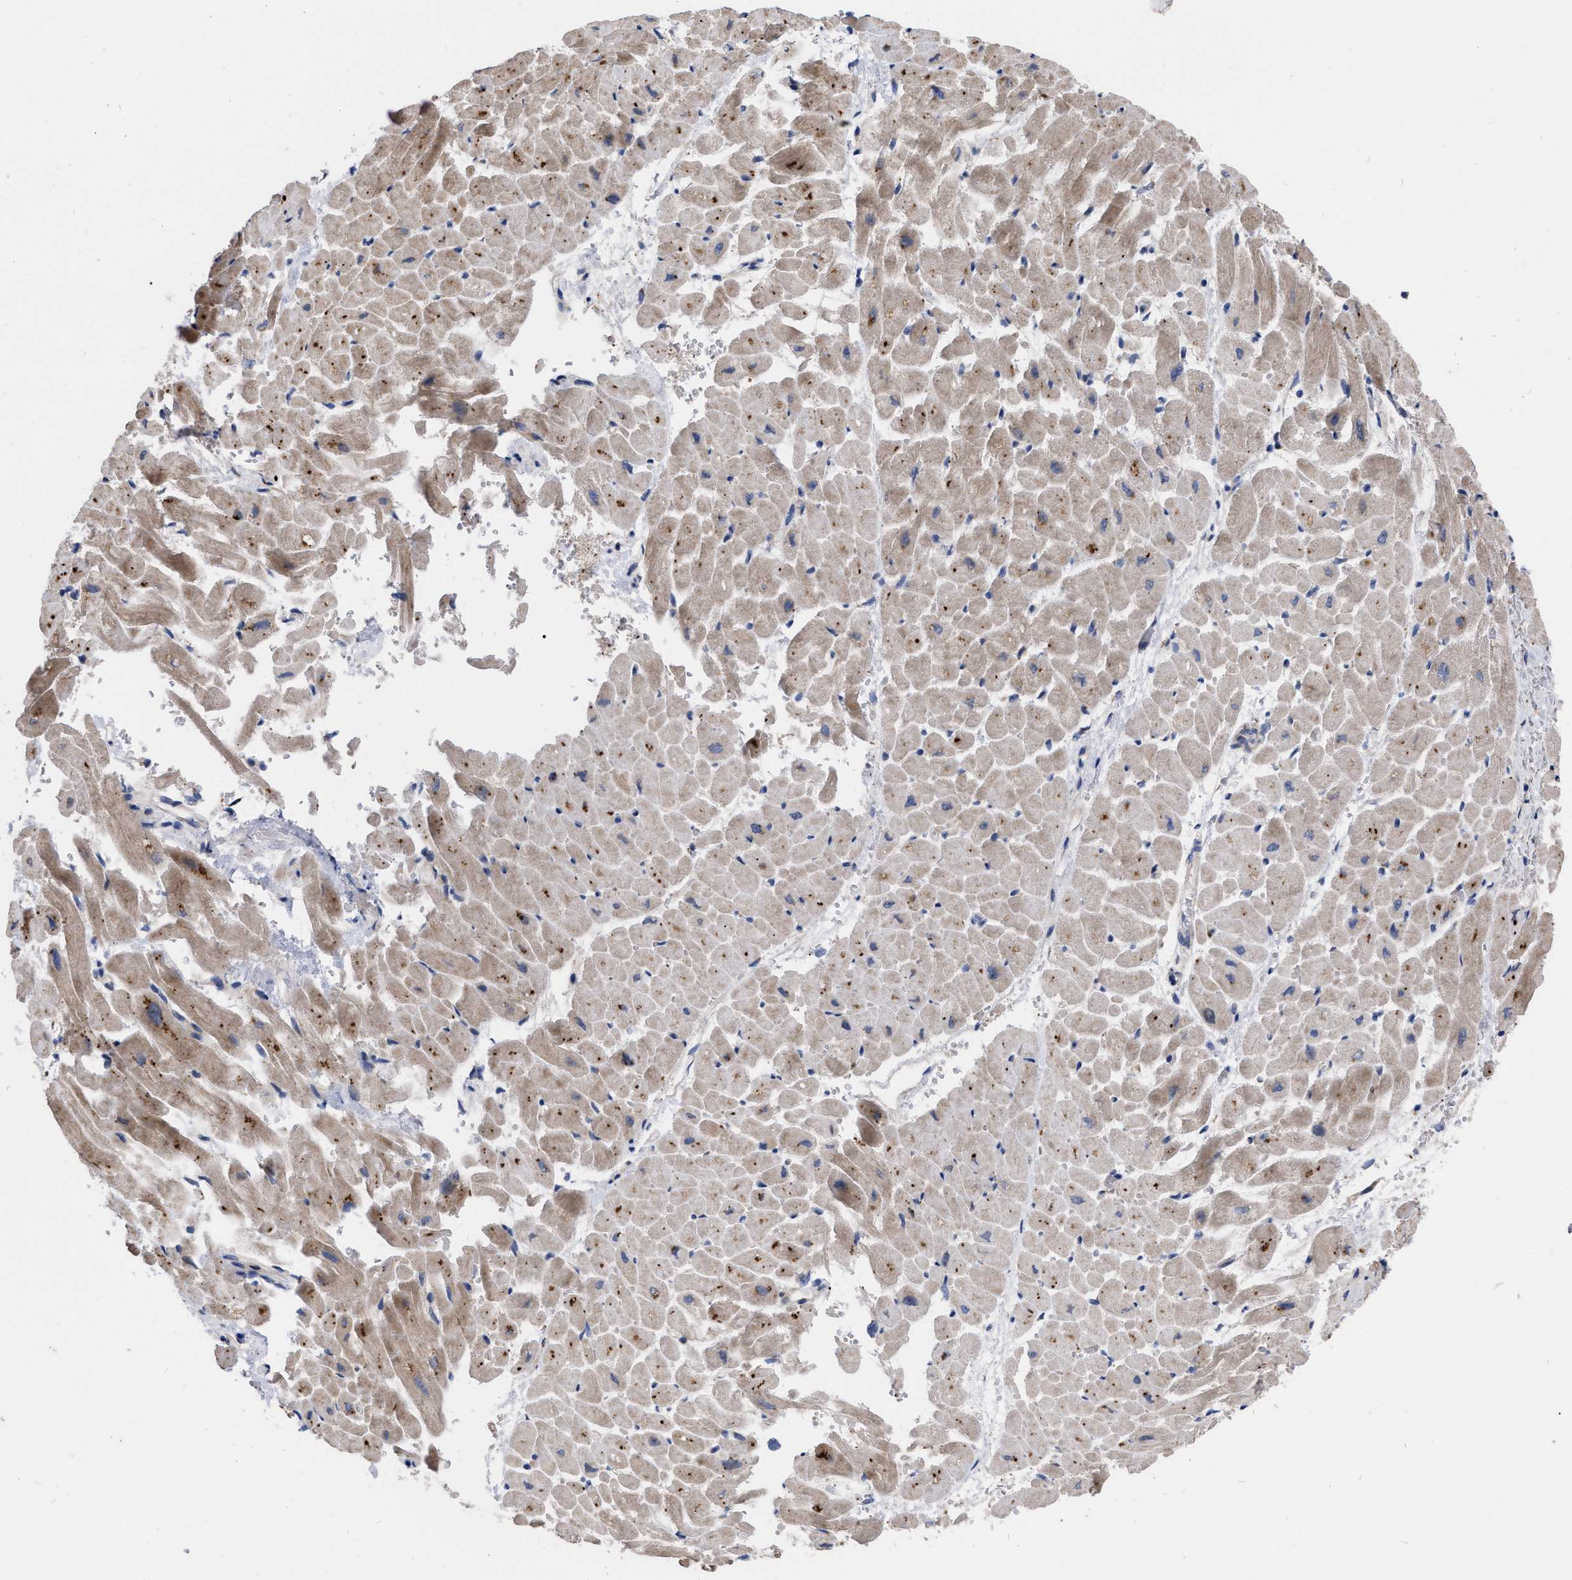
{"staining": {"intensity": "moderate", "quantity": ">75%", "location": "cytoplasmic/membranous"}, "tissue": "heart muscle", "cell_type": "Cardiomyocytes", "image_type": "normal", "snomed": [{"axis": "morphology", "description": "Normal tissue, NOS"}, {"axis": "topography", "description": "Heart"}], "caption": "Immunohistochemistry (IHC) (DAB) staining of unremarkable heart muscle exhibits moderate cytoplasmic/membranous protein staining in about >75% of cardiomyocytes. Nuclei are stained in blue.", "gene": "MLST8", "patient": {"sex": "male", "age": 45}}